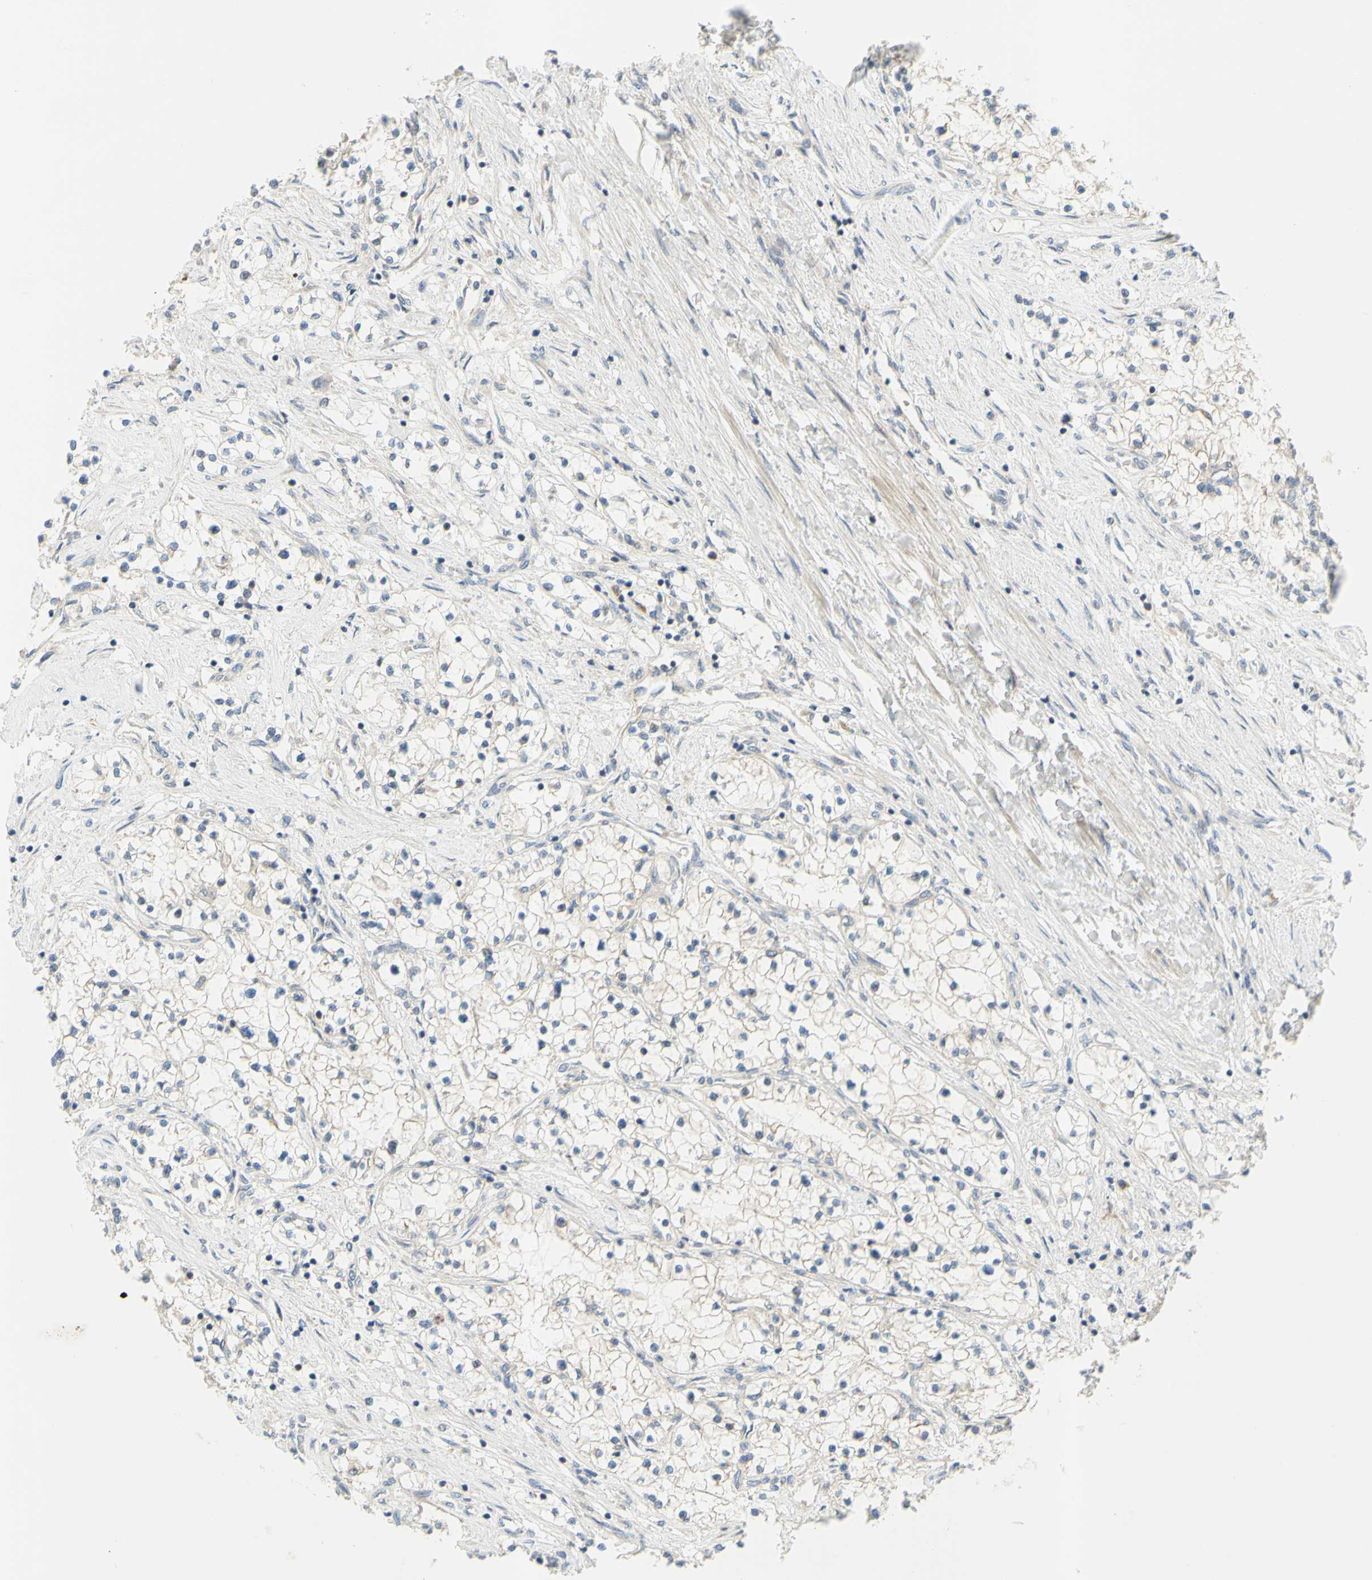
{"staining": {"intensity": "weak", "quantity": "25%-75%", "location": "cytoplasmic/membranous"}, "tissue": "renal cancer", "cell_type": "Tumor cells", "image_type": "cancer", "snomed": [{"axis": "morphology", "description": "Adenocarcinoma, NOS"}, {"axis": "topography", "description": "Kidney"}], "caption": "Protein analysis of renal cancer tissue reveals weak cytoplasmic/membranous expression in approximately 25%-75% of tumor cells.", "gene": "CCNB2", "patient": {"sex": "male", "age": 68}}